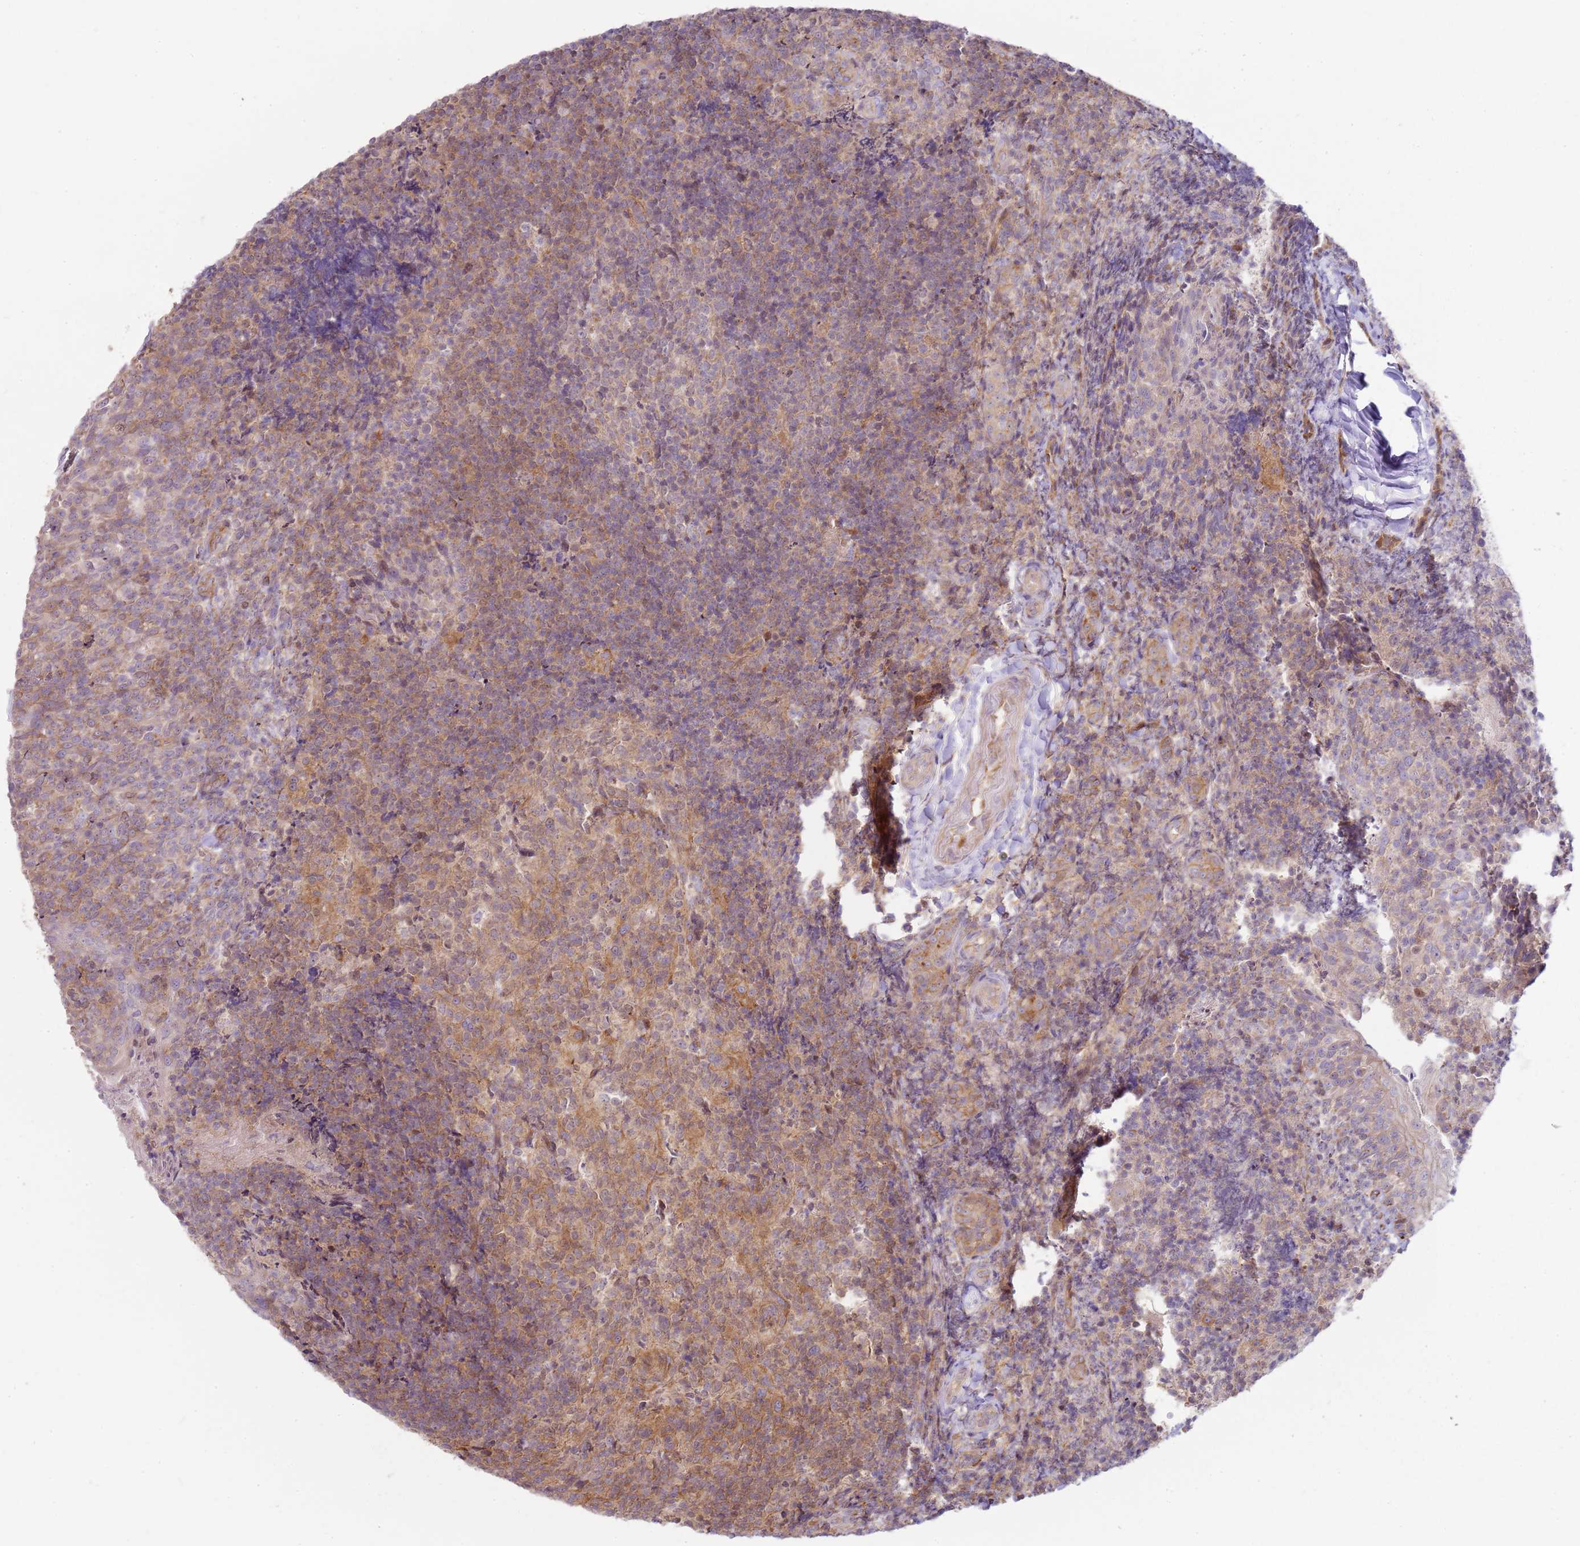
{"staining": {"intensity": "weak", "quantity": "25%-75%", "location": "cytoplasmic/membranous,nuclear"}, "tissue": "tonsil", "cell_type": "Germinal center cells", "image_type": "normal", "snomed": [{"axis": "morphology", "description": "Normal tissue, NOS"}, {"axis": "topography", "description": "Tonsil"}], "caption": "This is a photomicrograph of IHC staining of benign tonsil, which shows weak positivity in the cytoplasmic/membranous,nuclear of germinal center cells.", "gene": "GRAP", "patient": {"sex": "female", "age": 10}}